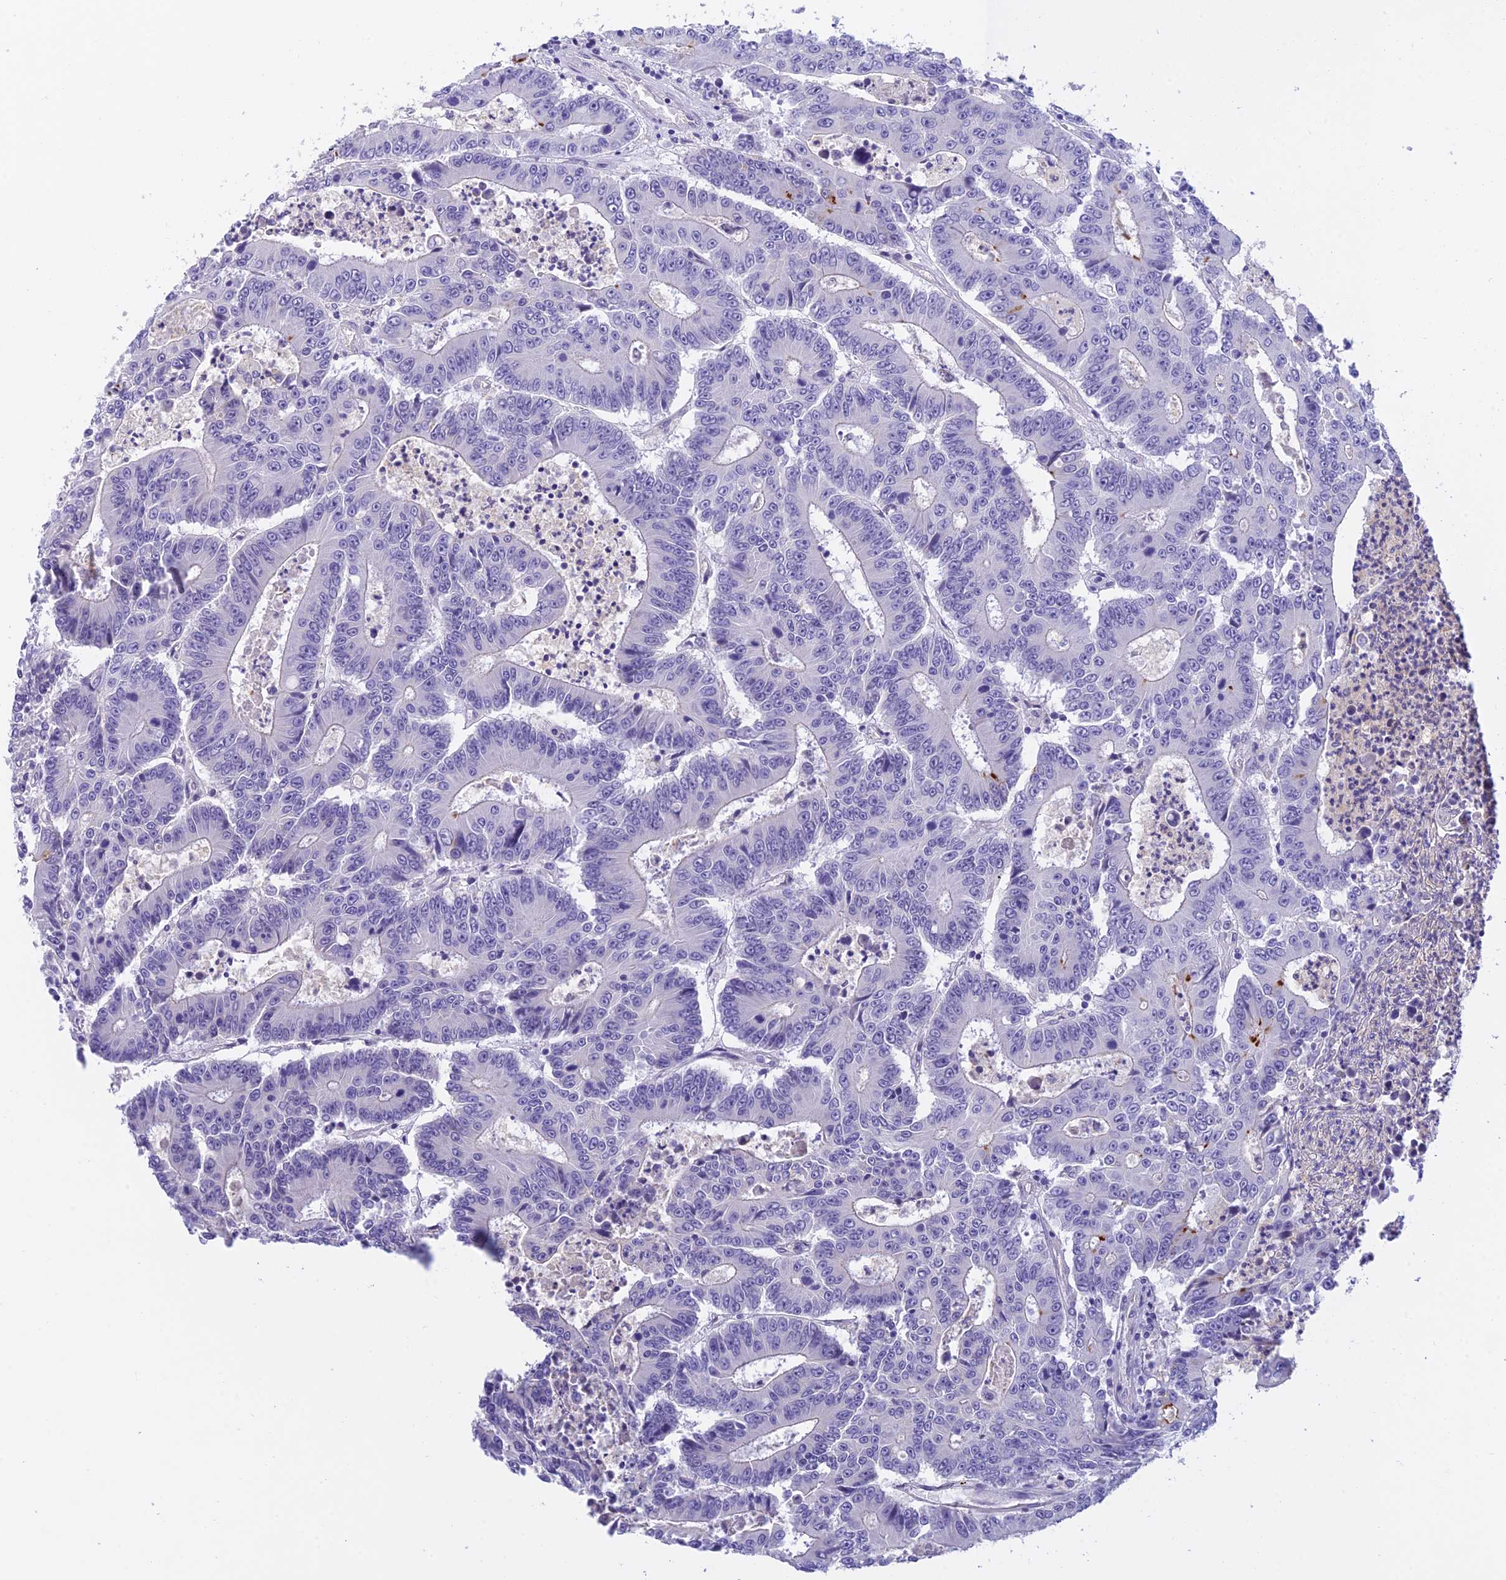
{"staining": {"intensity": "negative", "quantity": "none", "location": "none"}, "tissue": "colorectal cancer", "cell_type": "Tumor cells", "image_type": "cancer", "snomed": [{"axis": "morphology", "description": "Adenocarcinoma, NOS"}, {"axis": "topography", "description": "Colon"}], "caption": "There is no significant positivity in tumor cells of colorectal adenocarcinoma.", "gene": "C17orf67", "patient": {"sex": "male", "age": 83}}